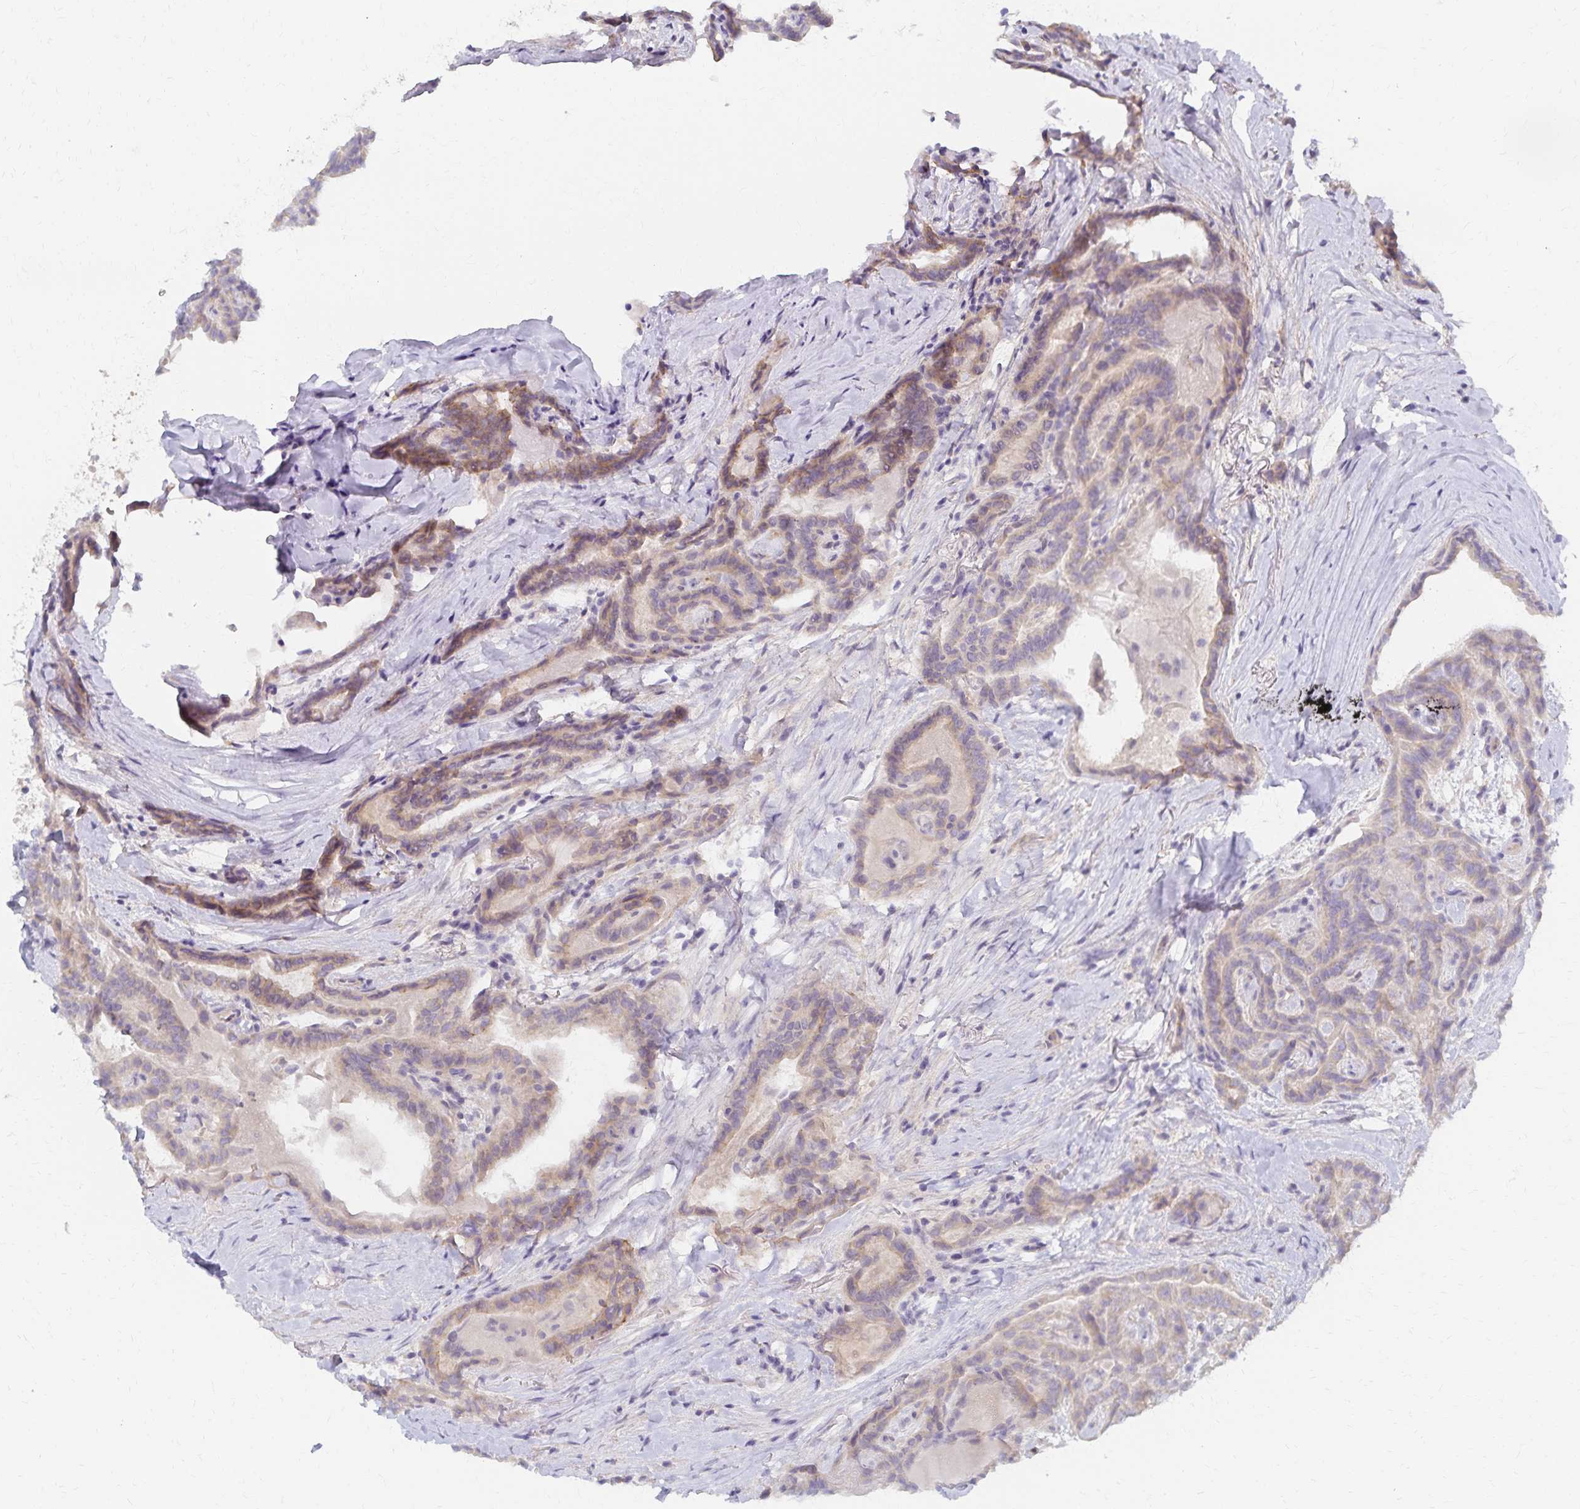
{"staining": {"intensity": "weak", "quantity": "25%-75%", "location": "cytoplasmic/membranous"}, "tissue": "thyroid cancer", "cell_type": "Tumor cells", "image_type": "cancer", "snomed": [{"axis": "morphology", "description": "Papillary adenocarcinoma, NOS"}, {"axis": "topography", "description": "Thyroid gland"}], "caption": "Protein staining shows weak cytoplasmic/membranous expression in about 25%-75% of tumor cells in thyroid cancer. The protein is shown in brown color, while the nuclei are stained blue.", "gene": "RAB9B", "patient": {"sex": "female", "age": 61}}